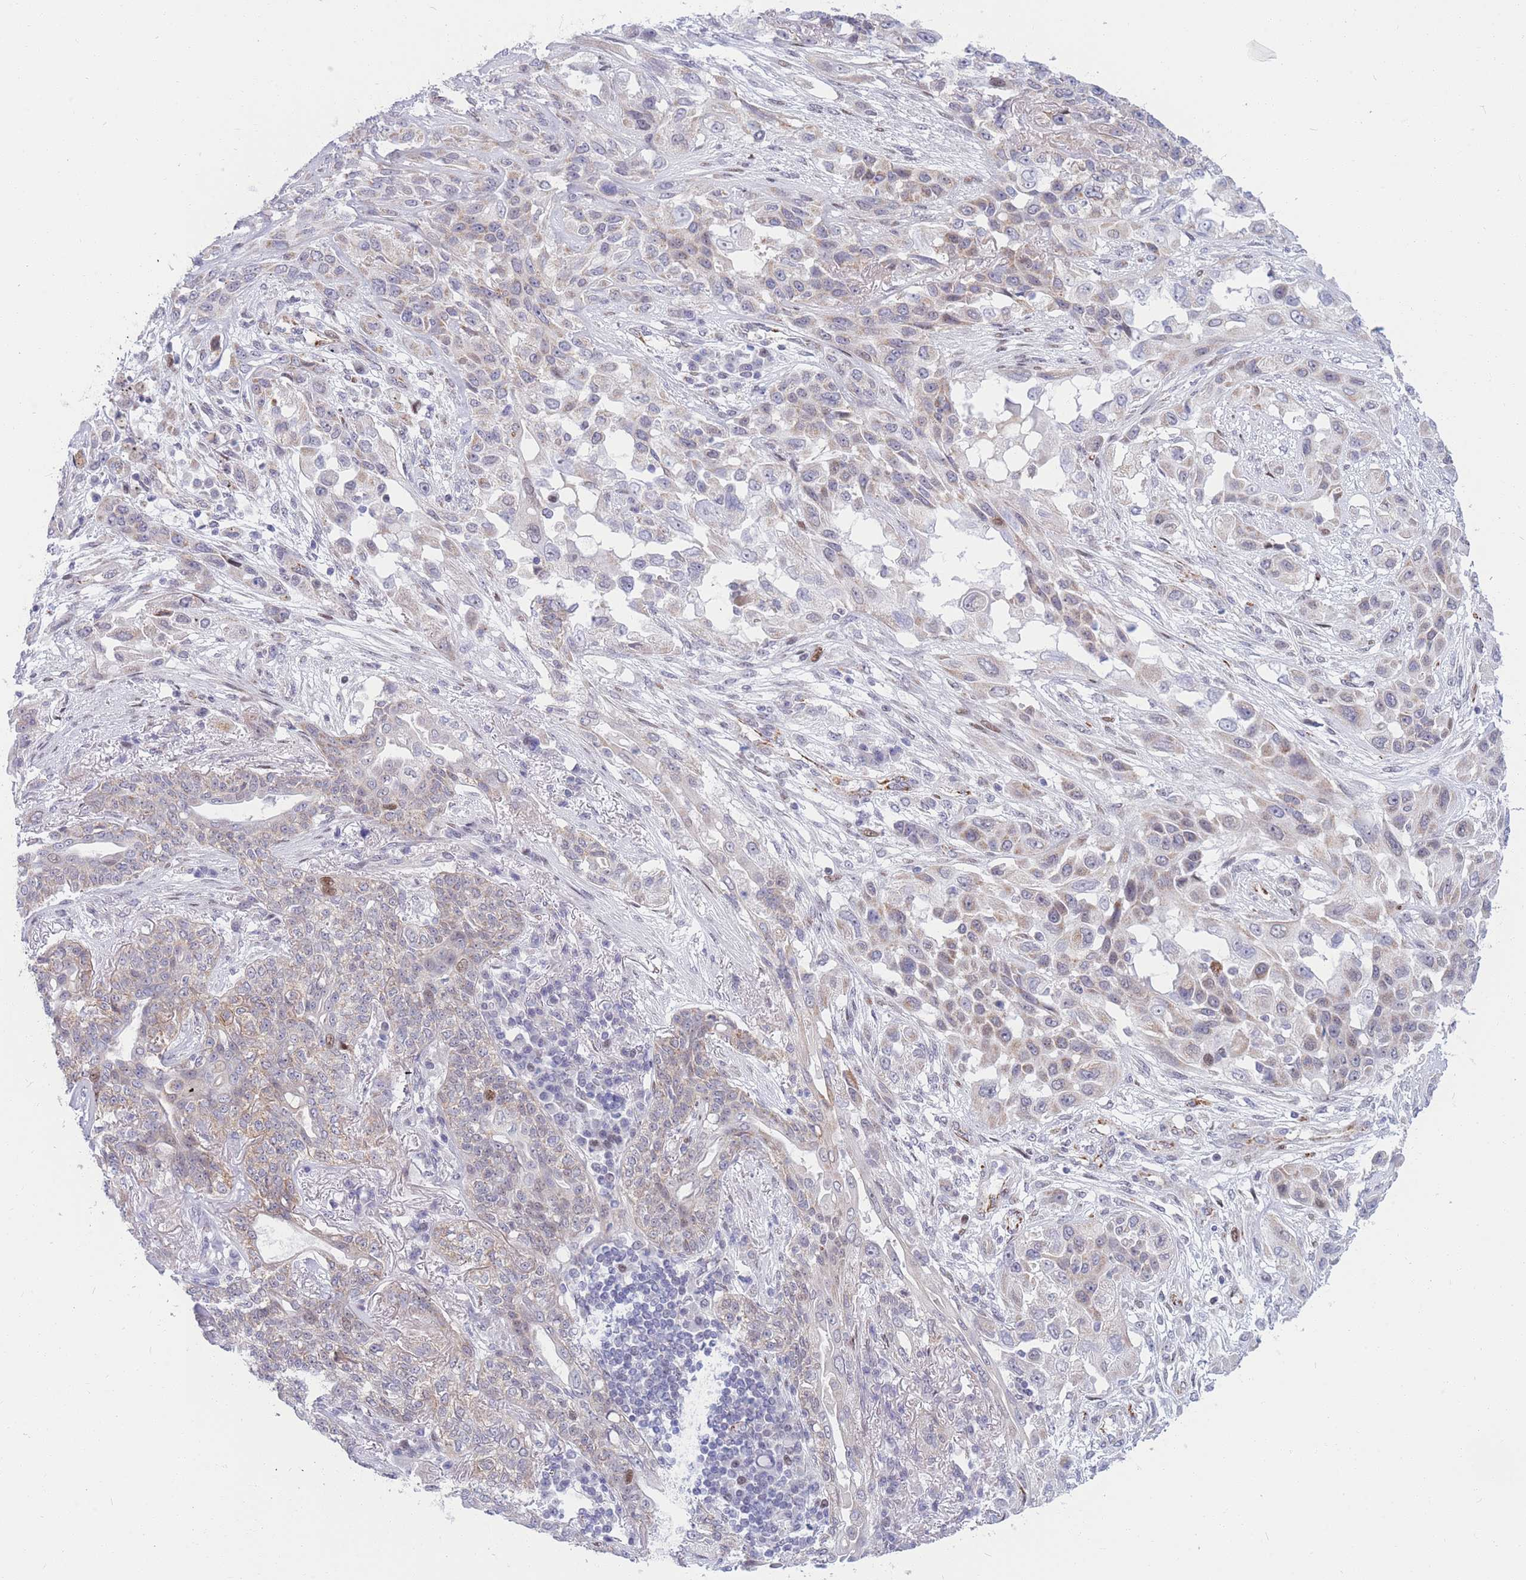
{"staining": {"intensity": "negative", "quantity": "none", "location": "none"}, "tissue": "lung cancer", "cell_type": "Tumor cells", "image_type": "cancer", "snomed": [{"axis": "morphology", "description": "Squamous cell carcinoma, NOS"}, {"axis": "topography", "description": "Lung"}], "caption": "Lung cancer (squamous cell carcinoma) stained for a protein using immunohistochemistry (IHC) displays no staining tumor cells.", "gene": "MOB4", "patient": {"sex": "female", "age": 70}}